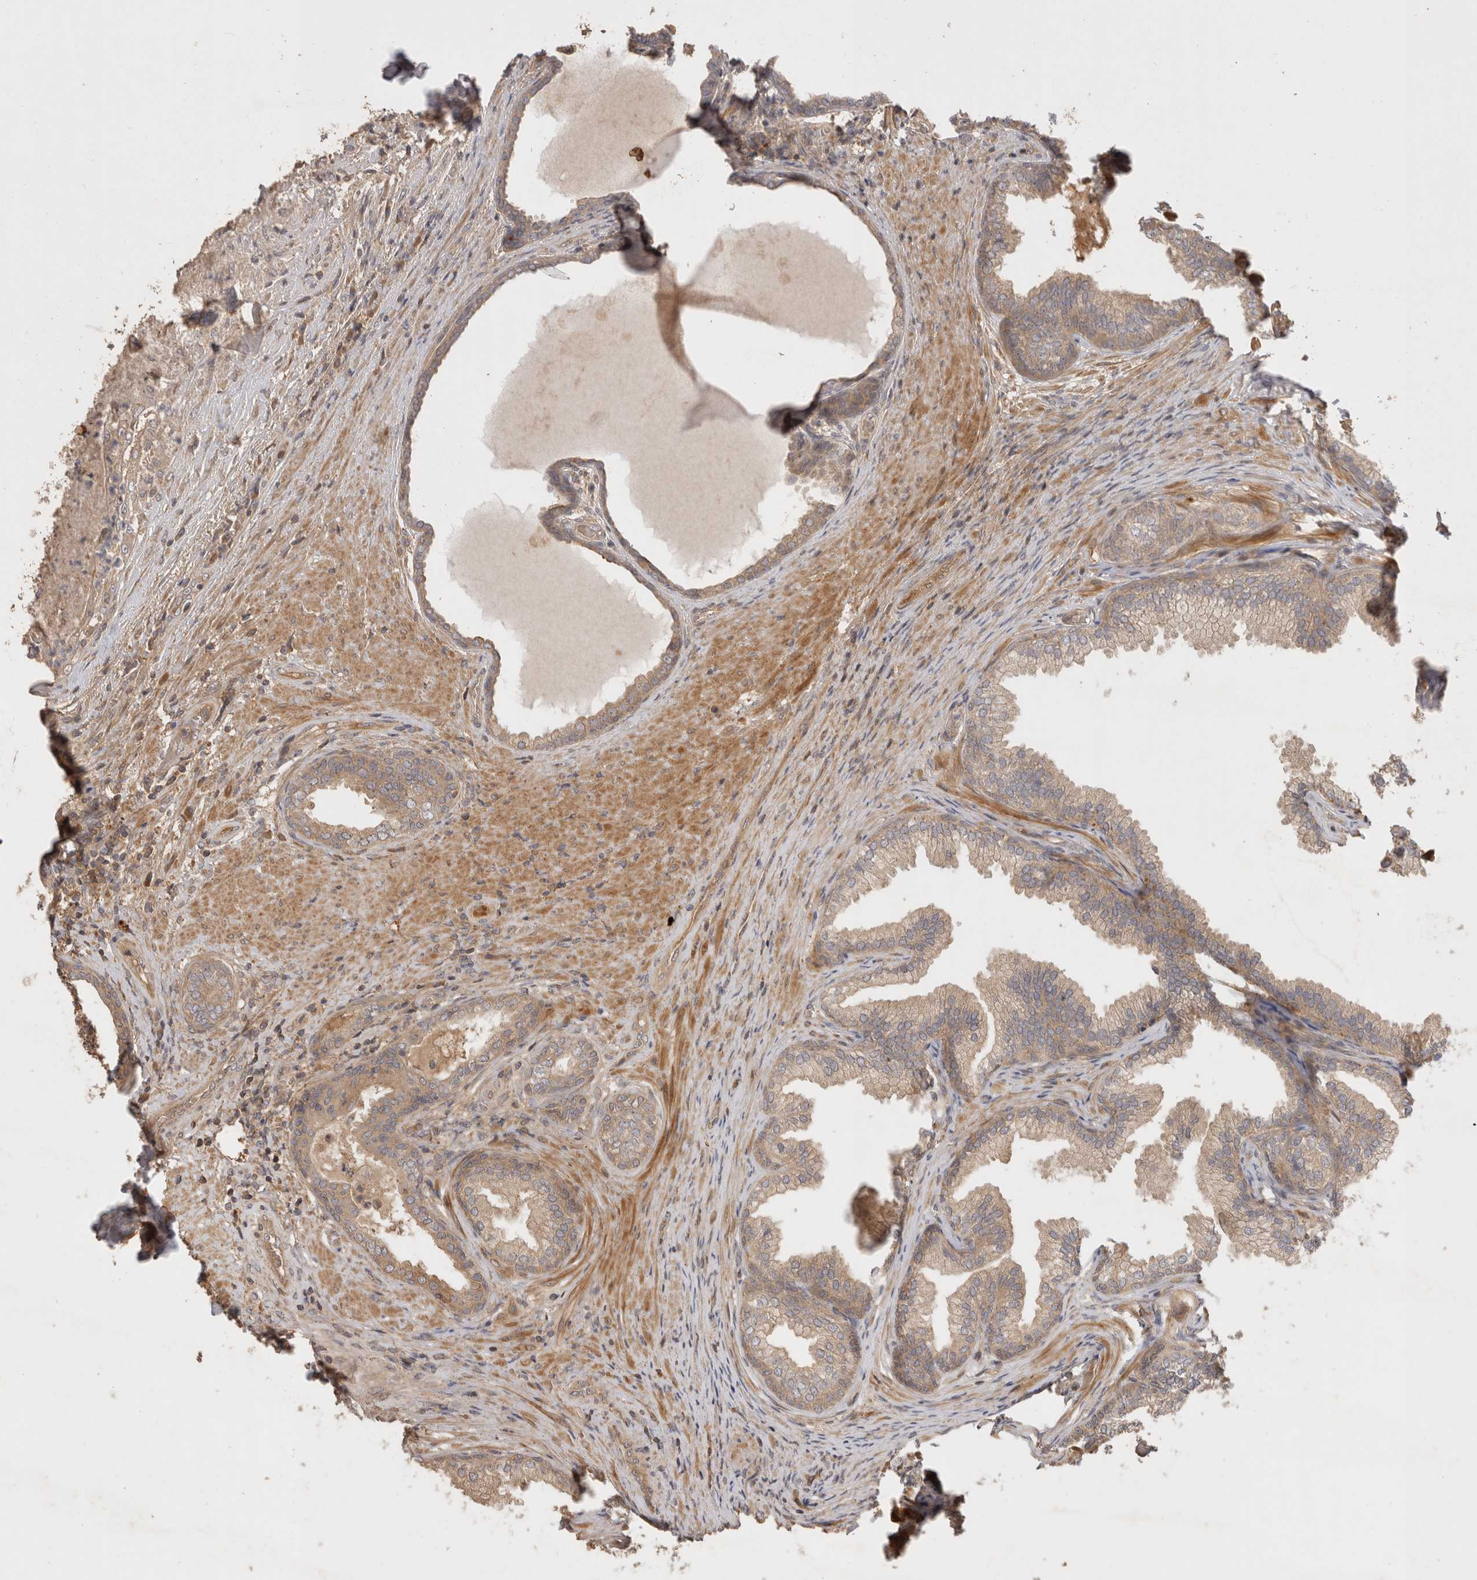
{"staining": {"intensity": "weak", "quantity": ">75%", "location": "cytoplasmic/membranous"}, "tissue": "prostate", "cell_type": "Glandular cells", "image_type": "normal", "snomed": [{"axis": "morphology", "description": "Normal tissue, NOS"}, {"axis": "topography", "description": "Prostate"}], "caption": "Brown immunohistochemical staining in unremarkable human prostate demonstrates weak cytoplasmic/membranous staining in about >75% of glandular cells. (DAB IHC with brightfield microscopy, high magnification).", "gene": "PPP1R42", "patient": {"sex": "male", "age": 76}}